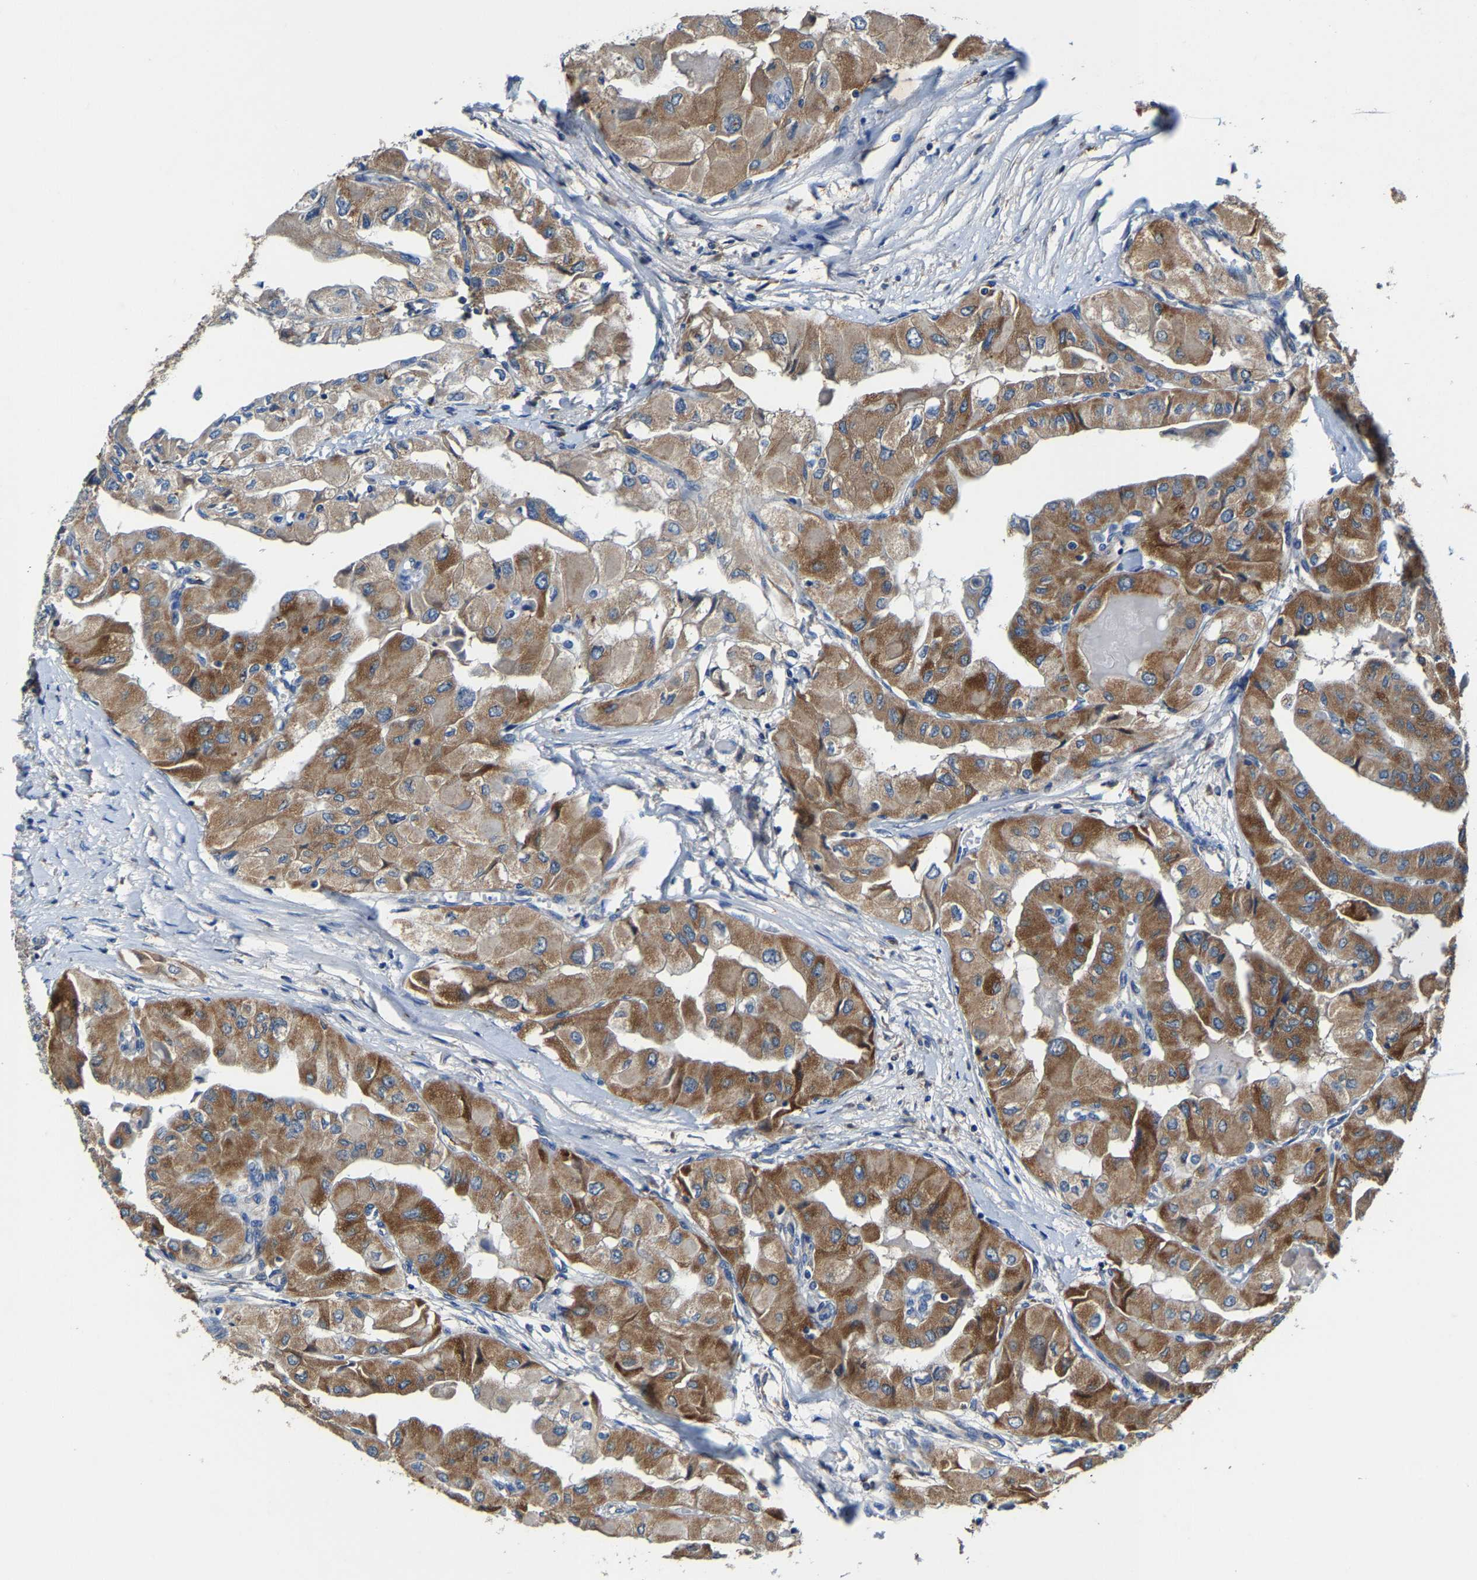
{"staining": {"intensity": "moderate", "quantity": ">75%", "location": "cytoplasmic/membranous"}, "tissue": "thyroid cancer", "cell_type": "Tumor cells", "image_type": "cancer", "snomed": [{"axis": "morphology", "description": "Papillary adenocarcinoma, NOS"}, {"axis": "topography", "description": "Thyroid gland"}], "caption": "Tumor cells demonstrate moderate cytoplasmic/membranous positivity in about >75% of cells in thyroid cancer (papillary adenocarcinoma).", "gene": "SLC25A25", "patient": {"sex": "female", "age": 59}}